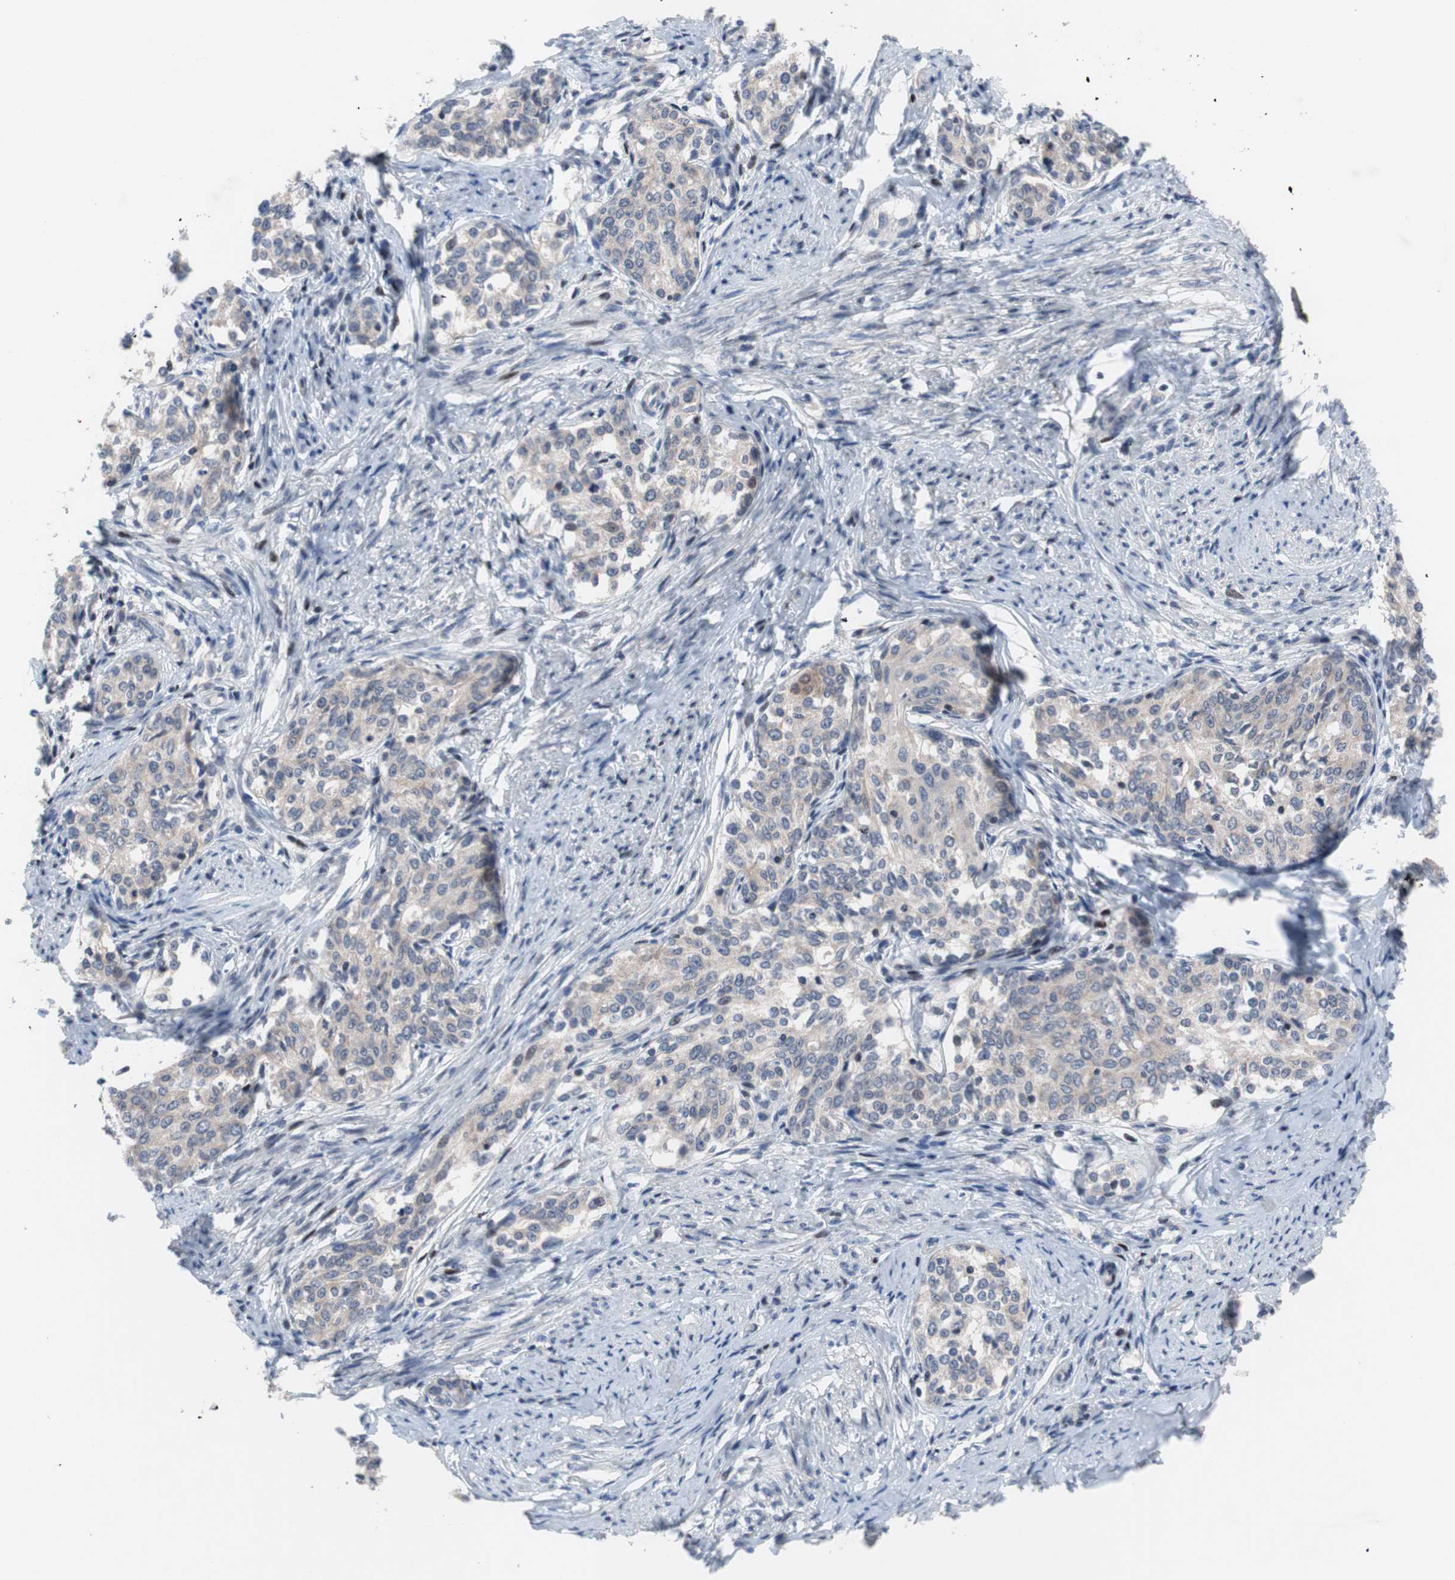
{"staining": {"intensity": "weak", "quantity": "<25%", "location": "cytoplasmic/membranous"}, "tissue": "cervical cancer", "cell_type": "Tumor cells", "image_type": "cancer", "snomed": [{"axis": "morphology", "description": "Squamous cell carcinoma, NOS"}, {"axis": "morphology", "description": "Adenocarcinoma, NOS"}, {"axis": "topography", "description": "Cervix"}], "caption": "This is a micrograph of immunohistochemistry (IHC) staining of squamous cell carcinoma (cervical), which shows no staining in tumor cells.", "gene": "MUTYH", "patient": {"sex": "female", "age": 52}}